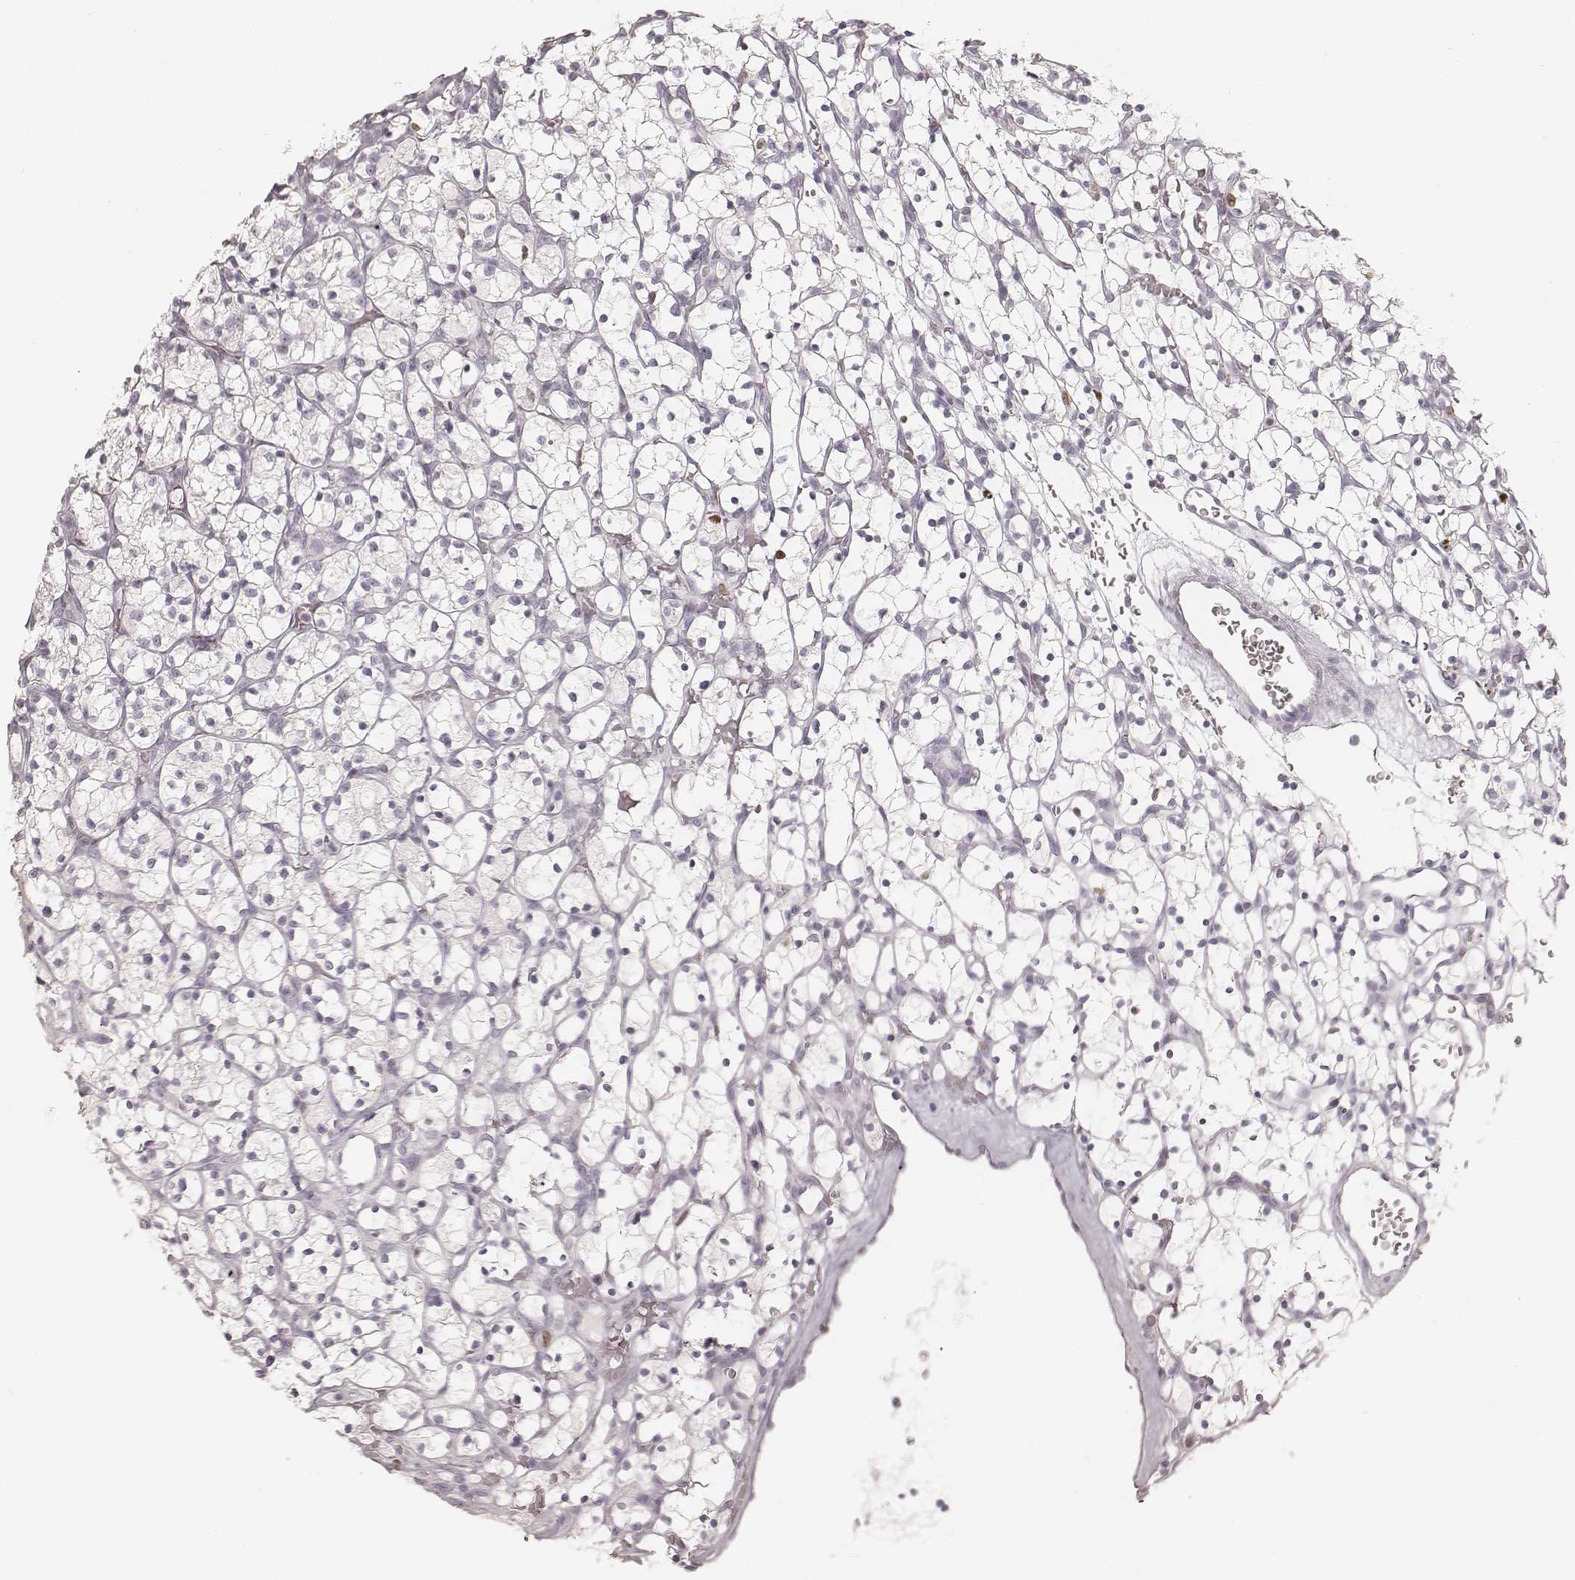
{"staining": {"intensity": "negative", "quantity": "none", "location": "none"}, "tissue": "renal cancer", "cell_type": "Tumor cells", "image_type": "cancer", "snomed": [{"axis": "morphology", "description": "Adenocarcinoma, NOS"}, {"axis": "topography", "description": "Kidney"}], "caption": "Immunohistochemistry of renal cancer exhibits no expression in tumor cells.", "gene": "TEX37", "patient": {"sex": "female", "age": 64}}